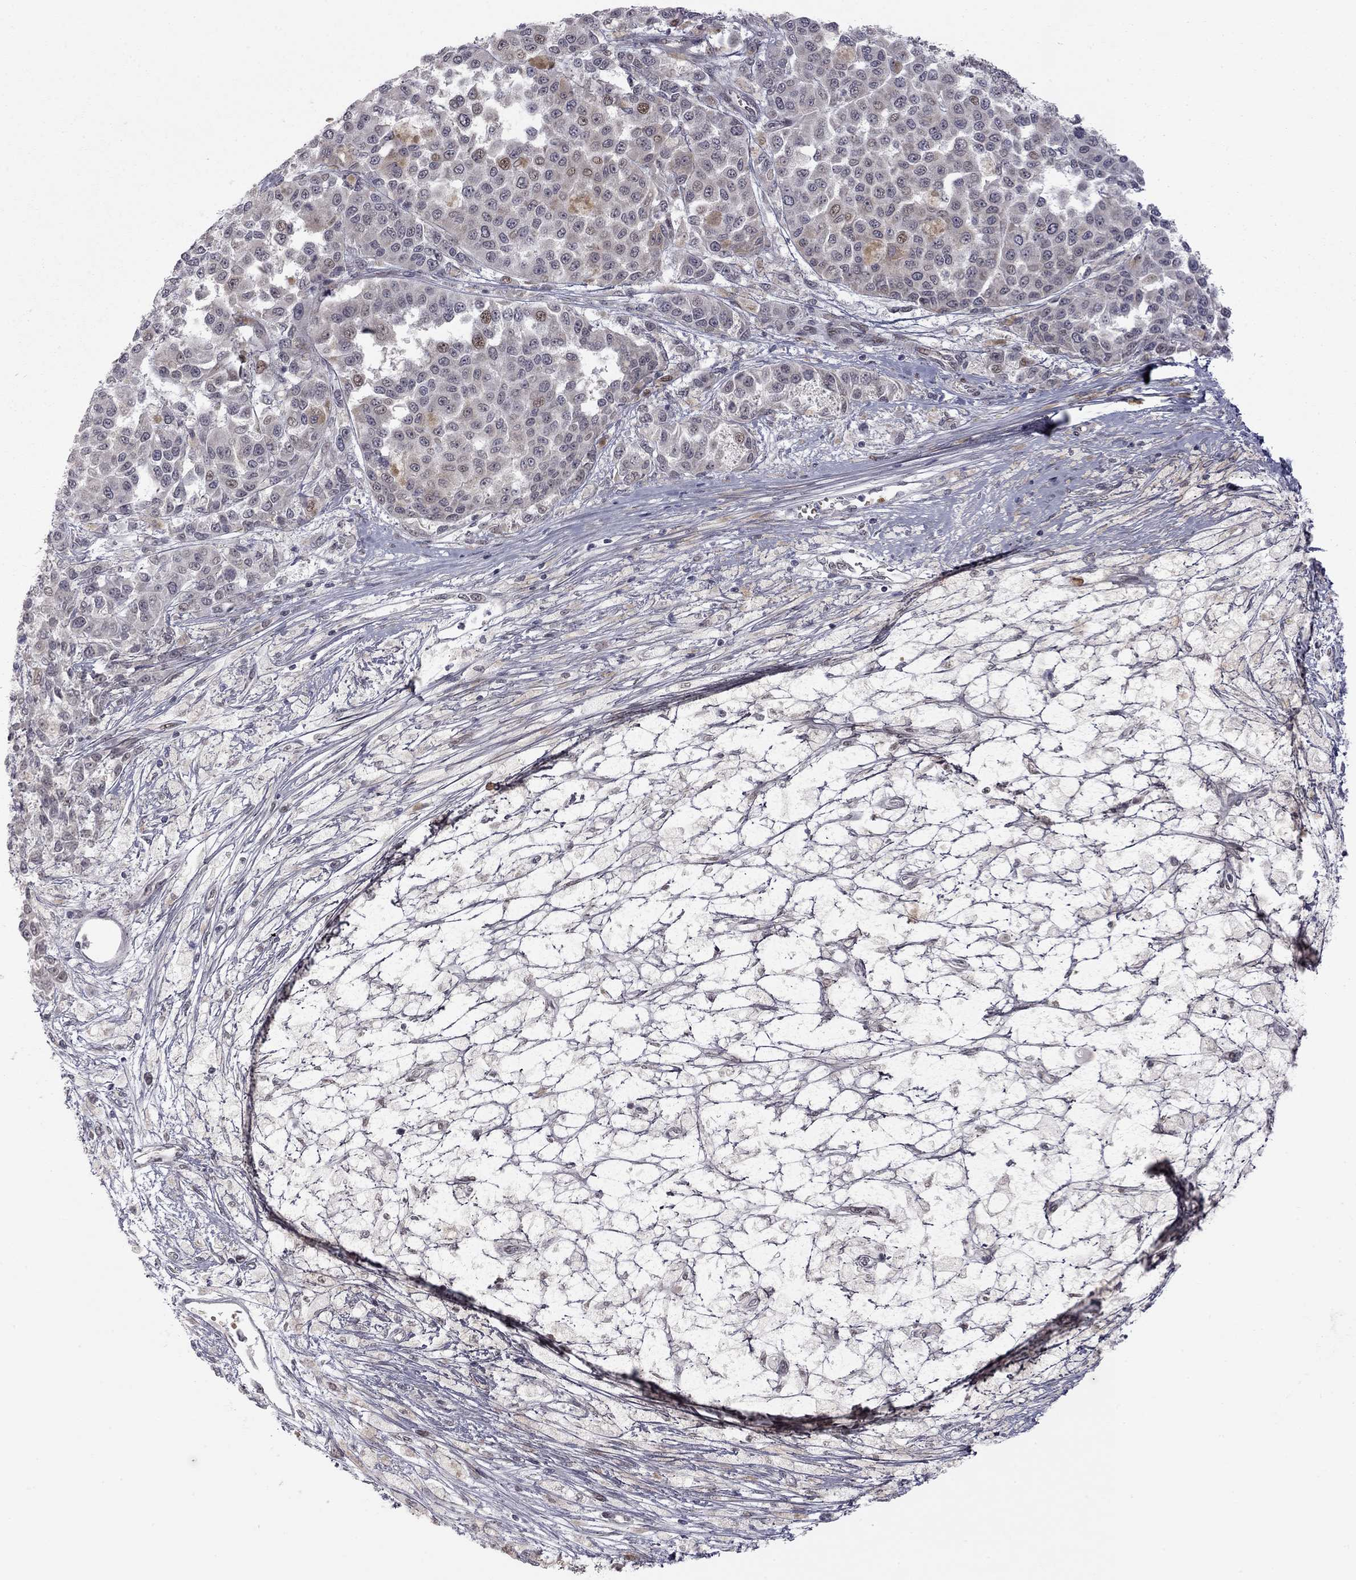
{"staining": {"intensity": "moderate", "quantity": "<25%", "location": "nuclear"}, "tissue": "melanoma", "cell_type": "Tumor cells", "image_type": "cancer", "snomed": [{"axis": "morphology", "description": "Malignant melanoma, NOS"}, {"axis": "topography", "description": "Skin"}], "caption": "Malignant melanoma stained with a protein marker reveals moderate staining in tumor cells.", "gene": "MC3R", "patient": {"sex": "female", "age": 58}}